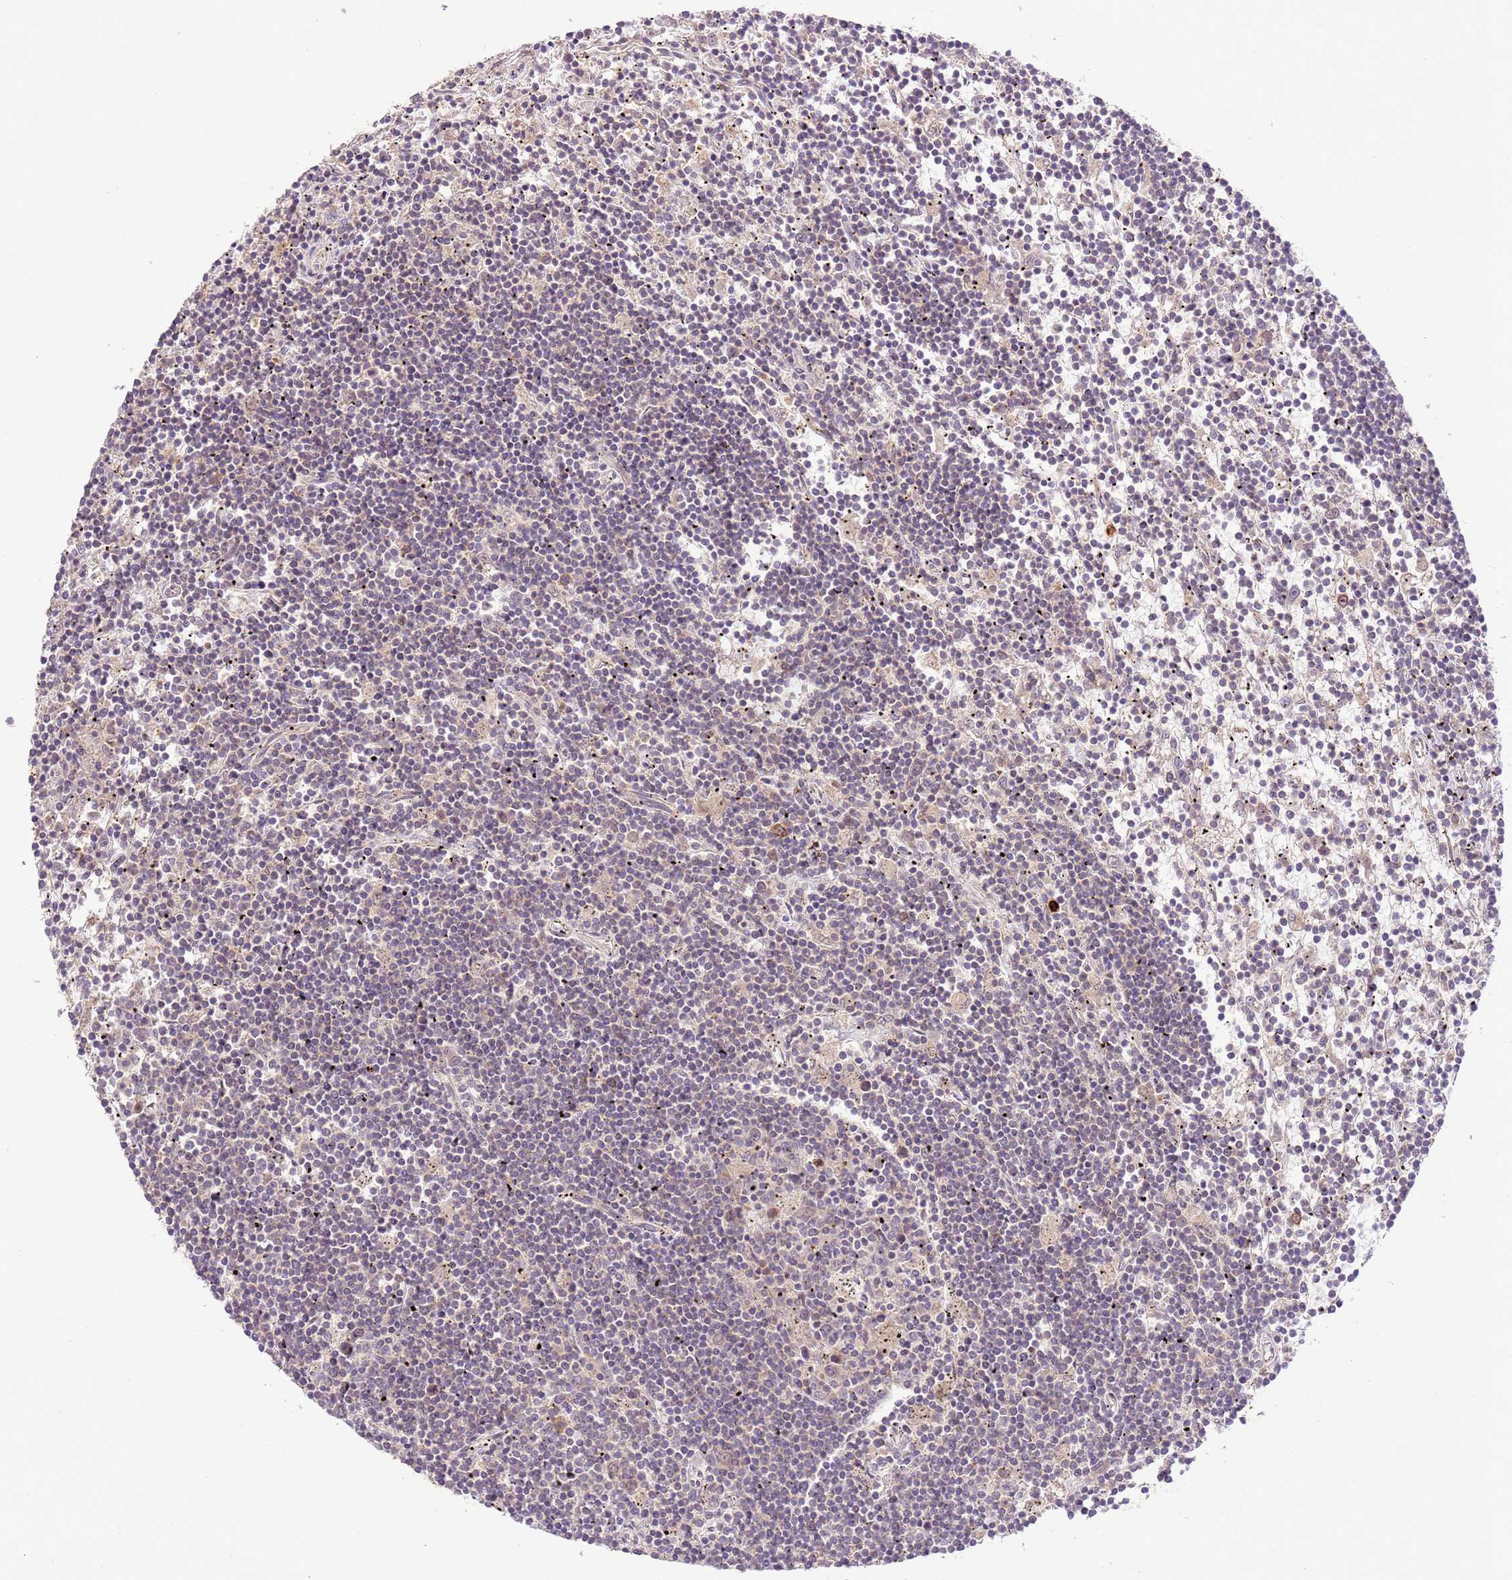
{"staining": {"intensity": "negative", "quantity": "none", "location": "none"}, "tissue": "lymphoma", "cell_type": "Tumor cells", "image_type": "cancer", "snomed": [{"axis": "morphology", "description": "Malignant lymphoma, non-Hodgkin's type, Low grade"}, {"axis": "topography", "description": "Spleen"}], "caption": "High magnification brightfield microscopy of low-grade malignant lymphoma, non-Hodgkin's type stained with DAB (brown) and counterstained with hematoxylin (blue): tumor cells show no significant staining.", "gene": "ZNF624", "patient": {"sex": "male", "age": 76}}